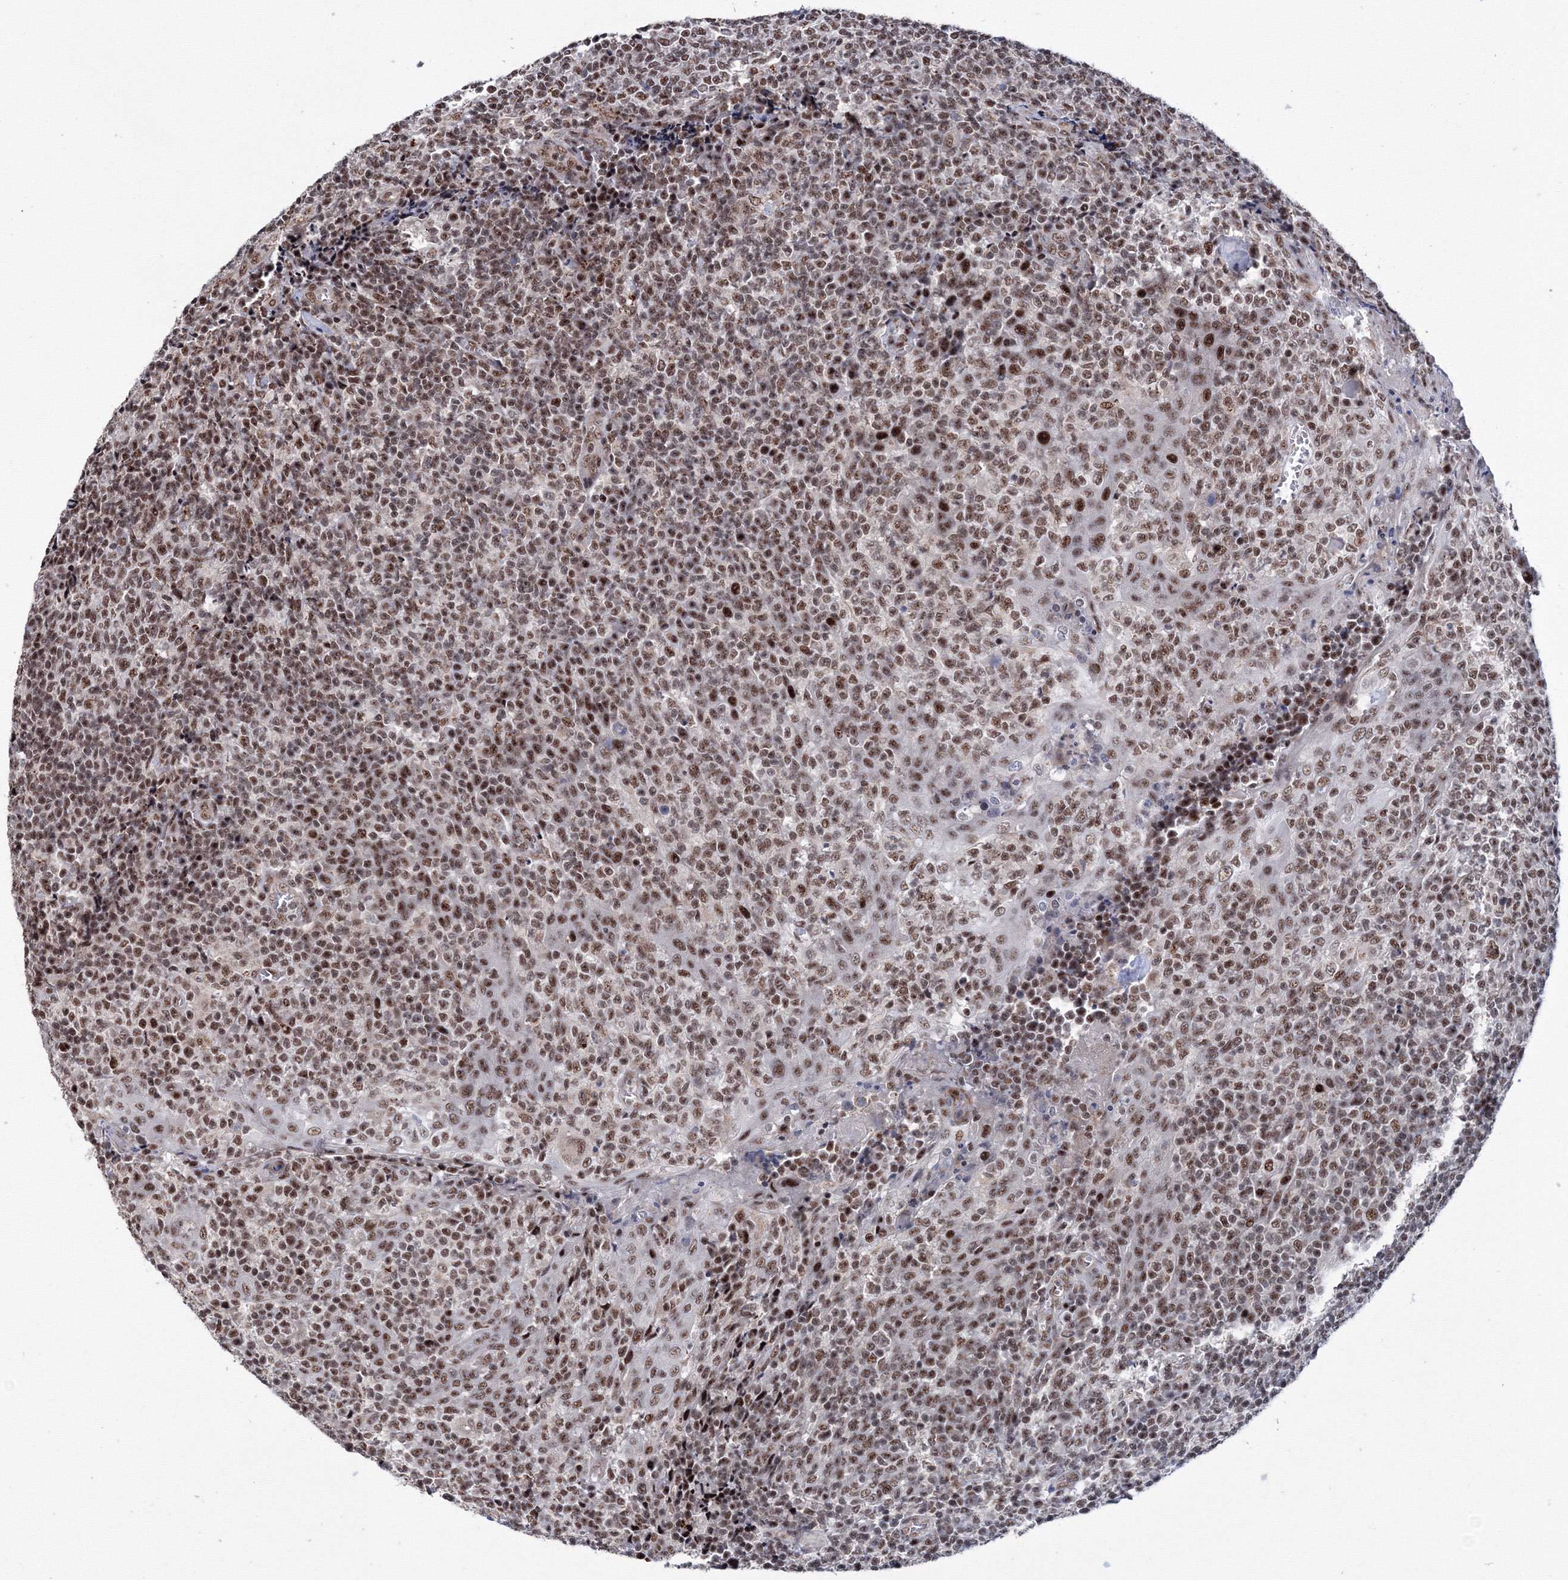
{"staining": {"intensity": "moderate", "quantity": "25%-75%", "location": "nuclear"}, "tissue": "tonsil", "cell_type": "Germinal center cells", "image_type": "normal", "snomed": [{"axis": "morphology", "description": "Normal tissue, NOS"}, {"axis": "topography", "description": "Tonsil"}], "caption": "Immunohistochemical staining of unremarkable human tonsil exhibits moderate nuclear protein staining in about 25%-75% of germinal center cells. Nuclei are stained in blue.", "gene": "TATDN2", "patient": {"sex": "female", "age": 19}}